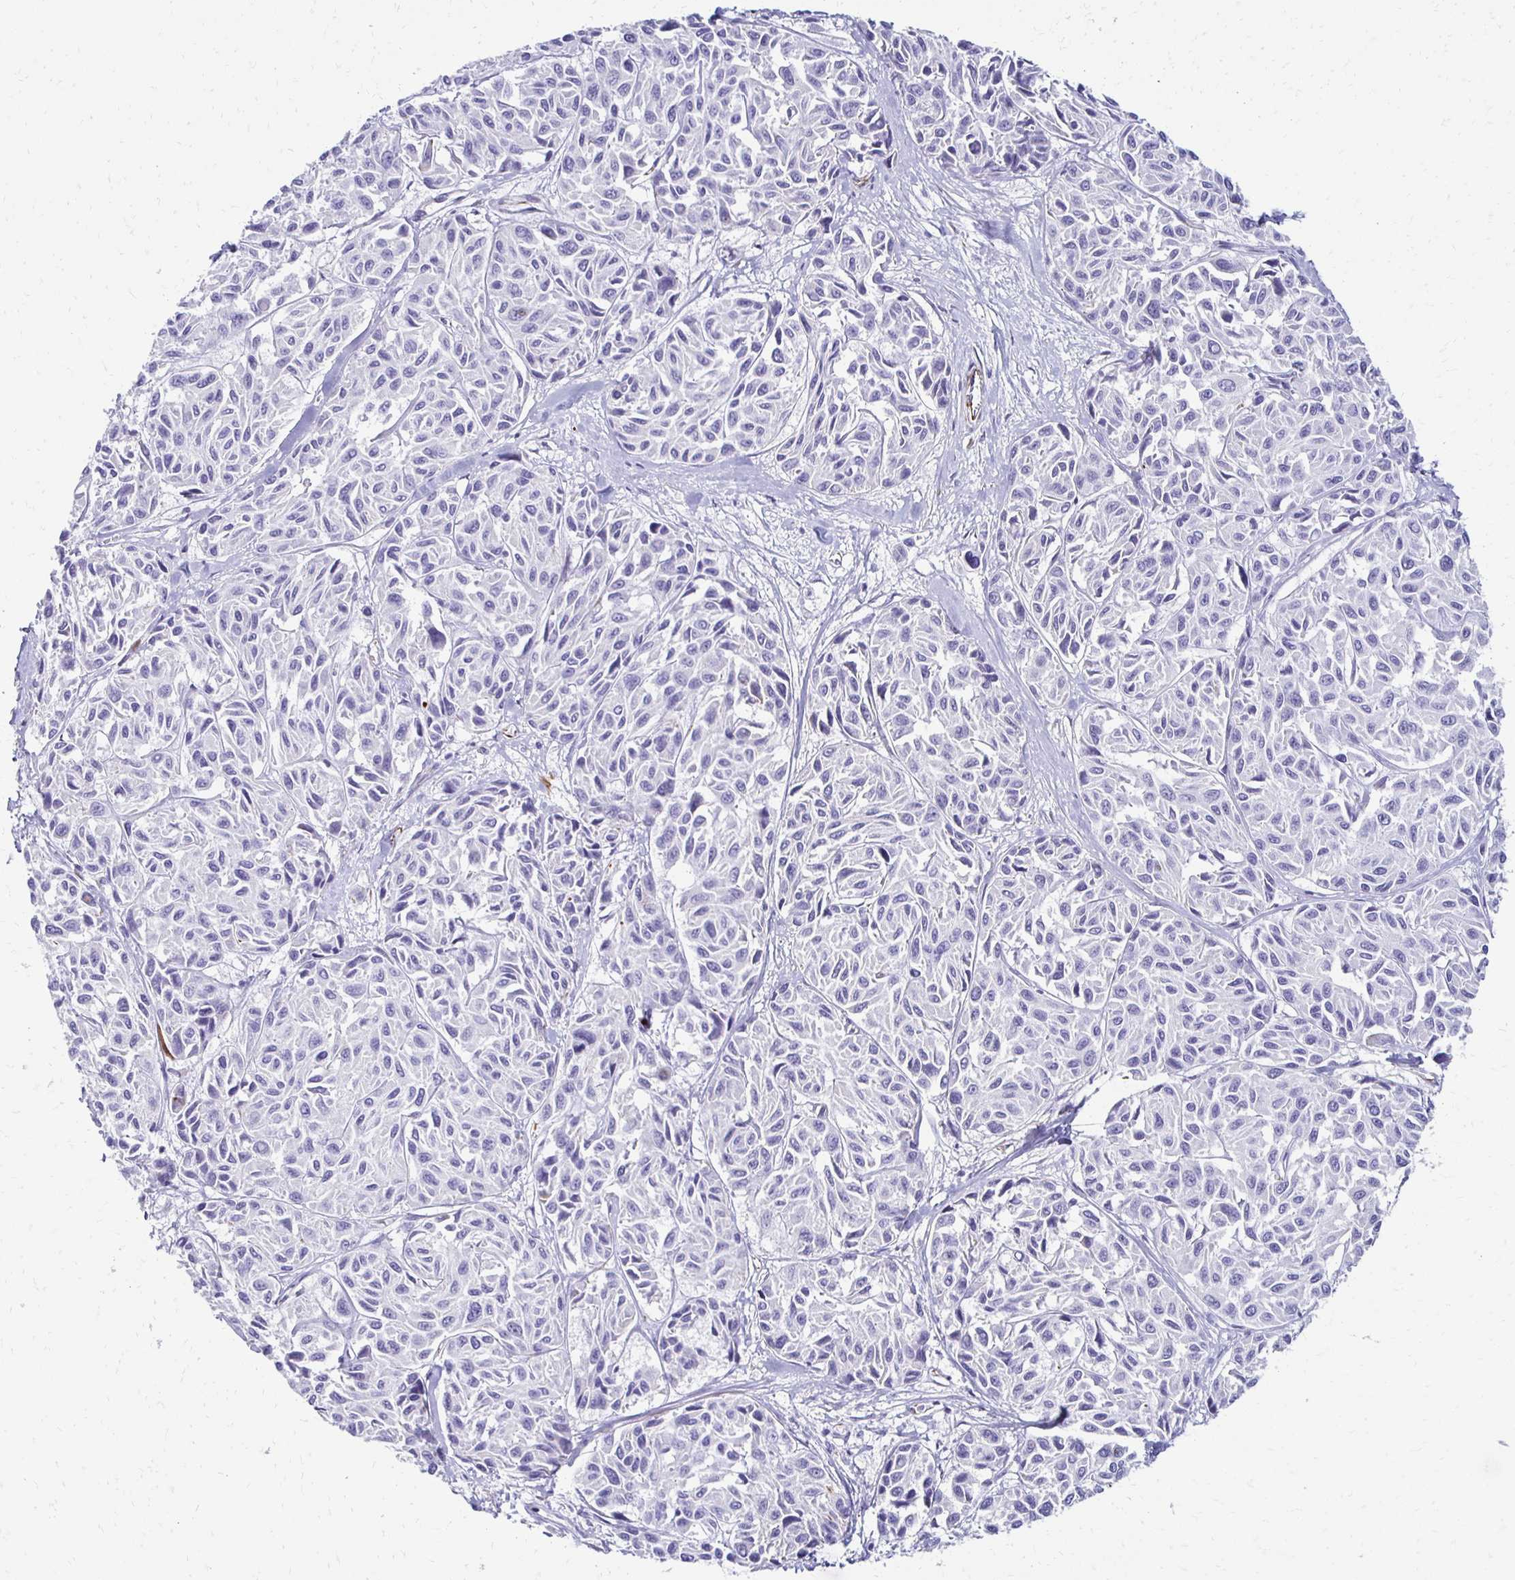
{"staining": {"intensity": "negative", "quantity": "none", "location": "none"}, "tissue": "melanoma", "cell_type": "Tumor cells", "image_type": "cancer", "snomed": [{"axis": "morphology", "description": "Malignant melanoma, NOS"}, {"axis": "topography", "description": "Skin"}], "caption": "Photomicrograph shows no protein positivity in tumor cells of malignant melanoma tissue. The staining is performed using DAB brown chromogen with nuclei counter-stained in using hematoxylin.", "gene": "TMEM54", "patient": {"sex": "female", "age": 66}}